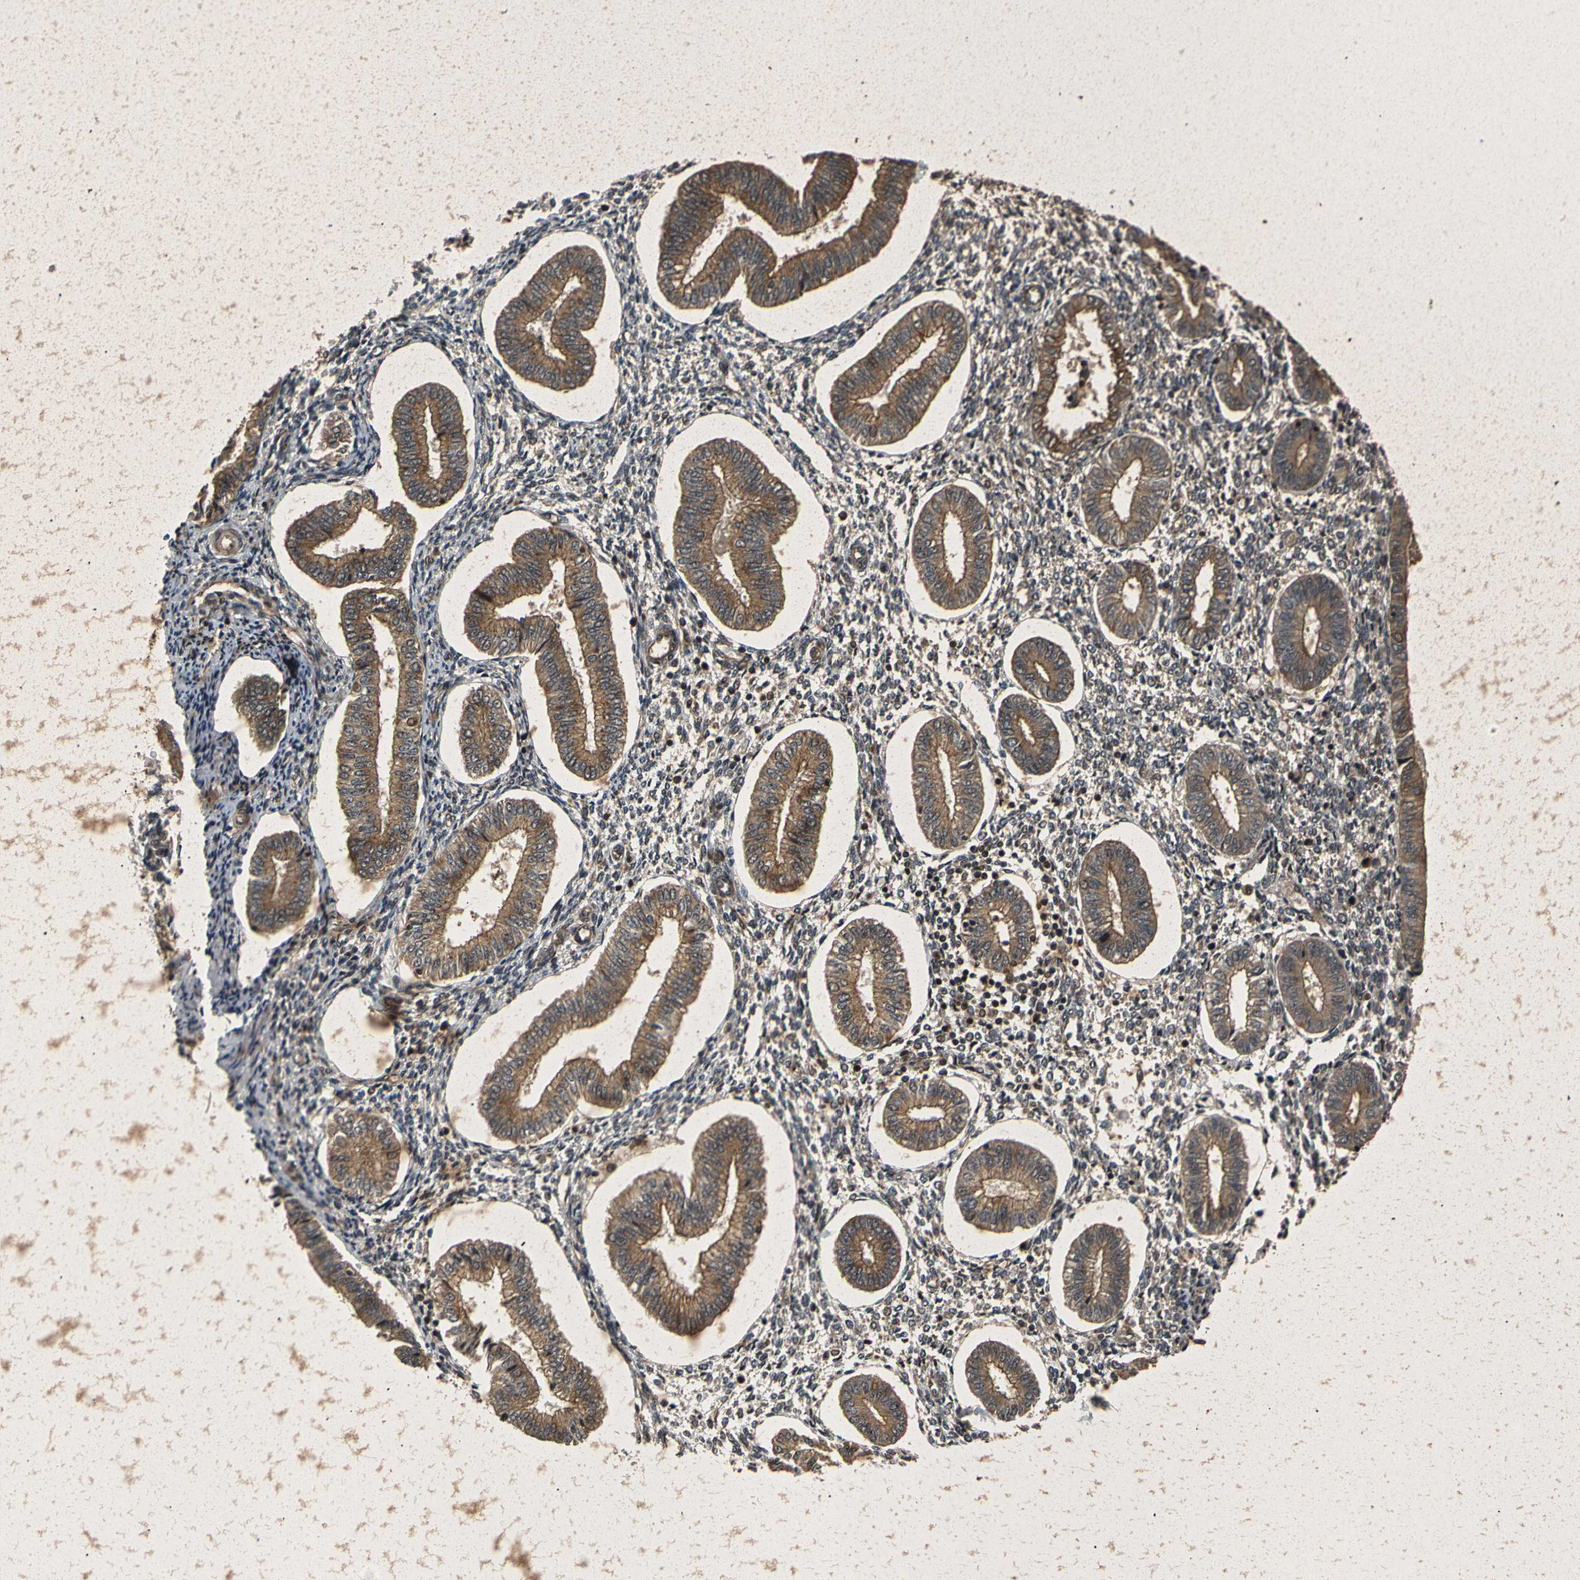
{"staining": {"intensity": "moderate", "quantity": "25%-75%", "location": "cytoplasmic/membranous,nuclear"}, "tissue": "endometrium", "cell_type": "Cells in endometrial stroma", "image_type": "normal", "snomed": [{"axis": "morphology", "description": "Normal tissue, NOS"}, {"axis": "topography", "description": "Endometrium"}], "caption": "Immunohistochemical staining of normal human endometrium shows medium levels of moderate cytoplasmic/membranous,nuclear staining in approximately 25%-75% of cells in endometrial stroma. (DAB (3,3'-diaminobenzidine) IHC, brown staining for protein, blue staining for nuclei).", "gene": "AKAP9", "patient": {"sex": "female", "age": 50}}